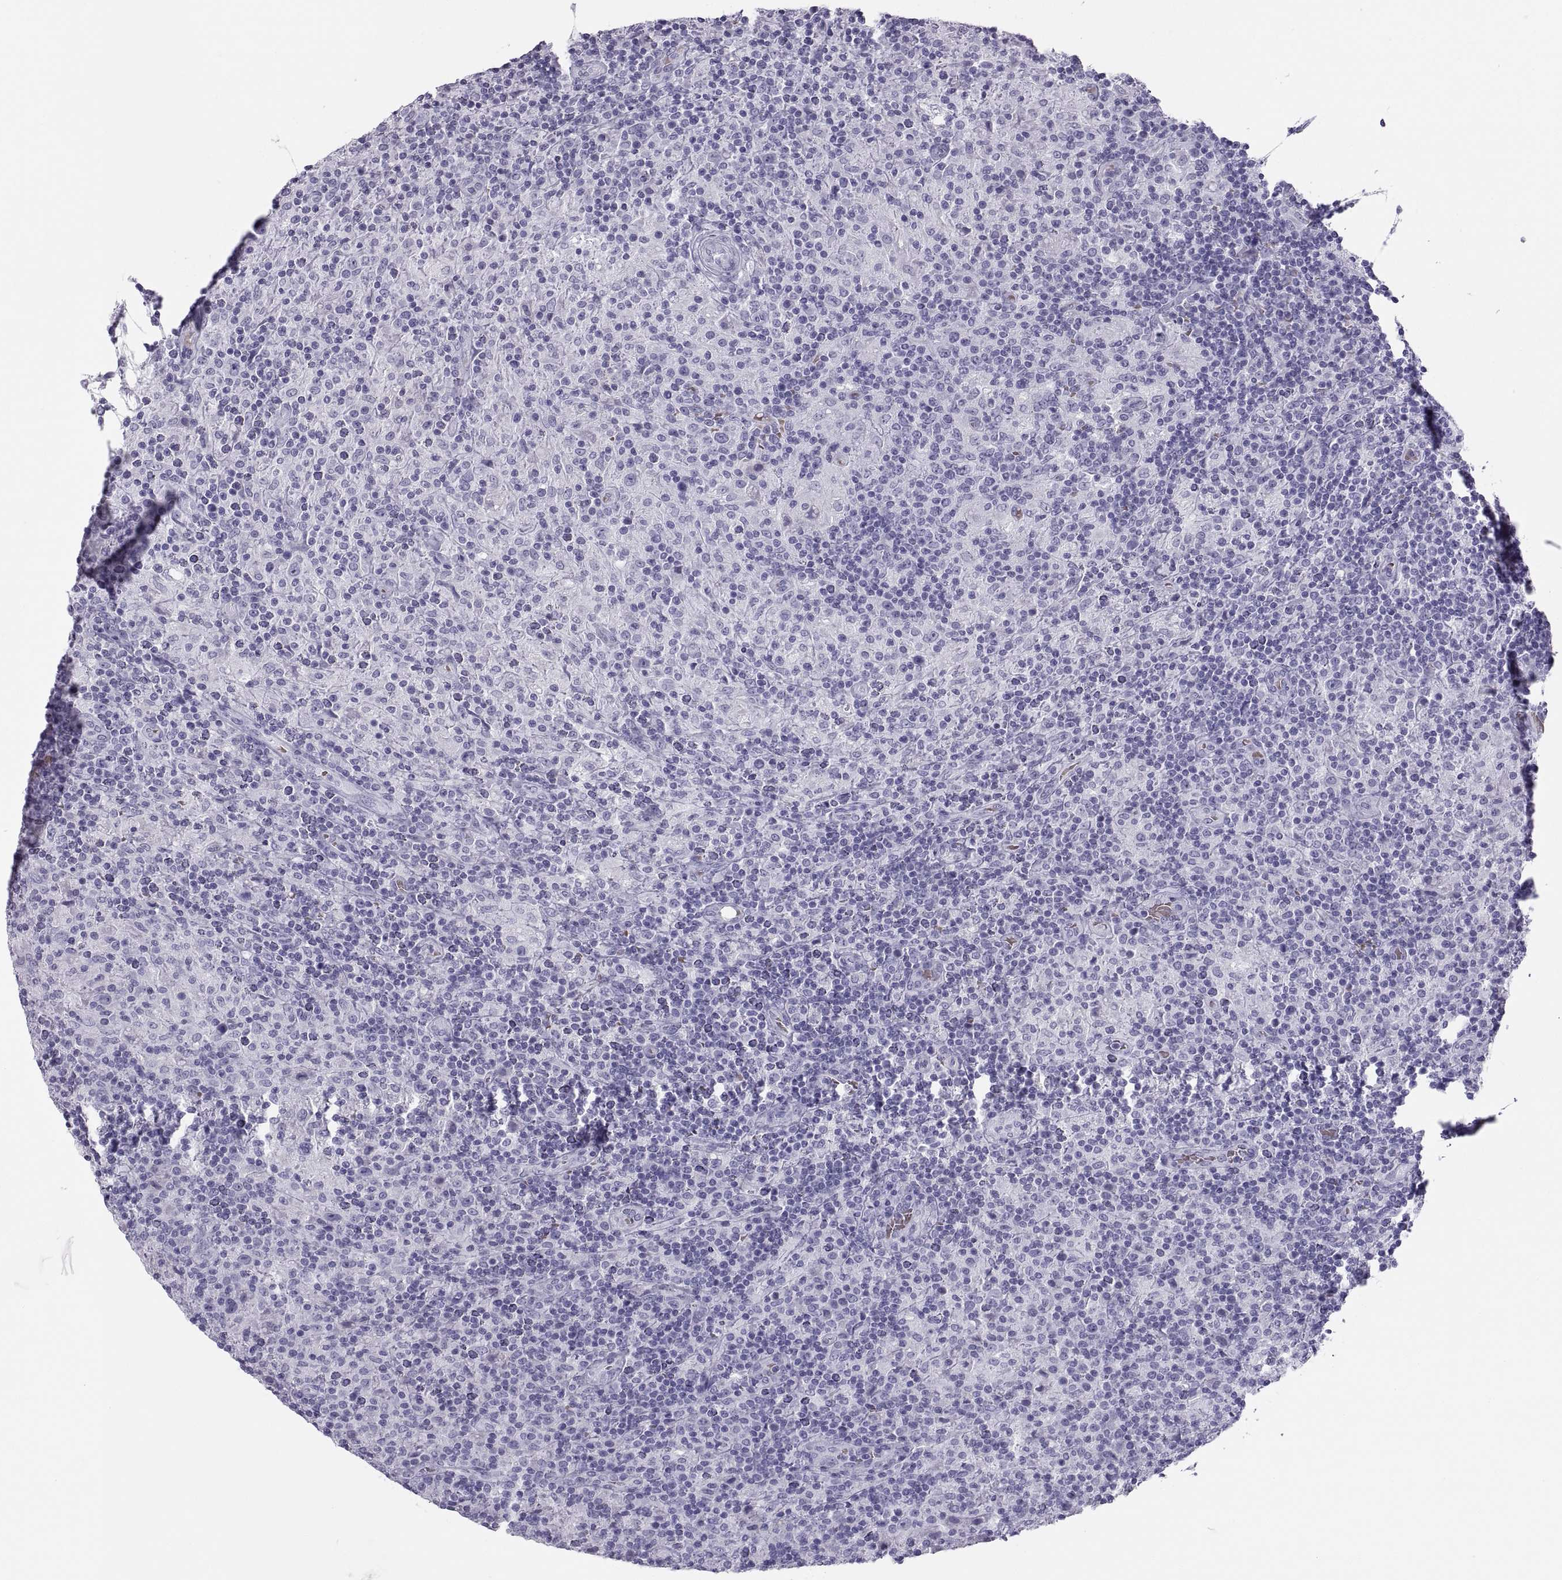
{"staining": {"intensity": "negative", "quantity": "none", "location": "none"}, "tissue": "lymphoma", "cell_type": "Tumor cells", "image_type": "cancer", "snomed": [{"axis": "morphology", "description": "Hodgkin's disease, NOS"}, {"axis": "topography", "description": "Lymph node"}], "caption": "IHC micrograph of neoplastic tissue: Hodgkin's disease stained with DAB (3,3'-diaminobenzidine) exhibits no significant protein staining in tumor cells. (Stains: DAB (3,3'-diaminobenzidine) IHC with hematoxylin counter stain, Microscopy: brightfield microscopy at high magnification).", "gene": "SEMG1", "patient": {"sex": "male", "age": 70}}